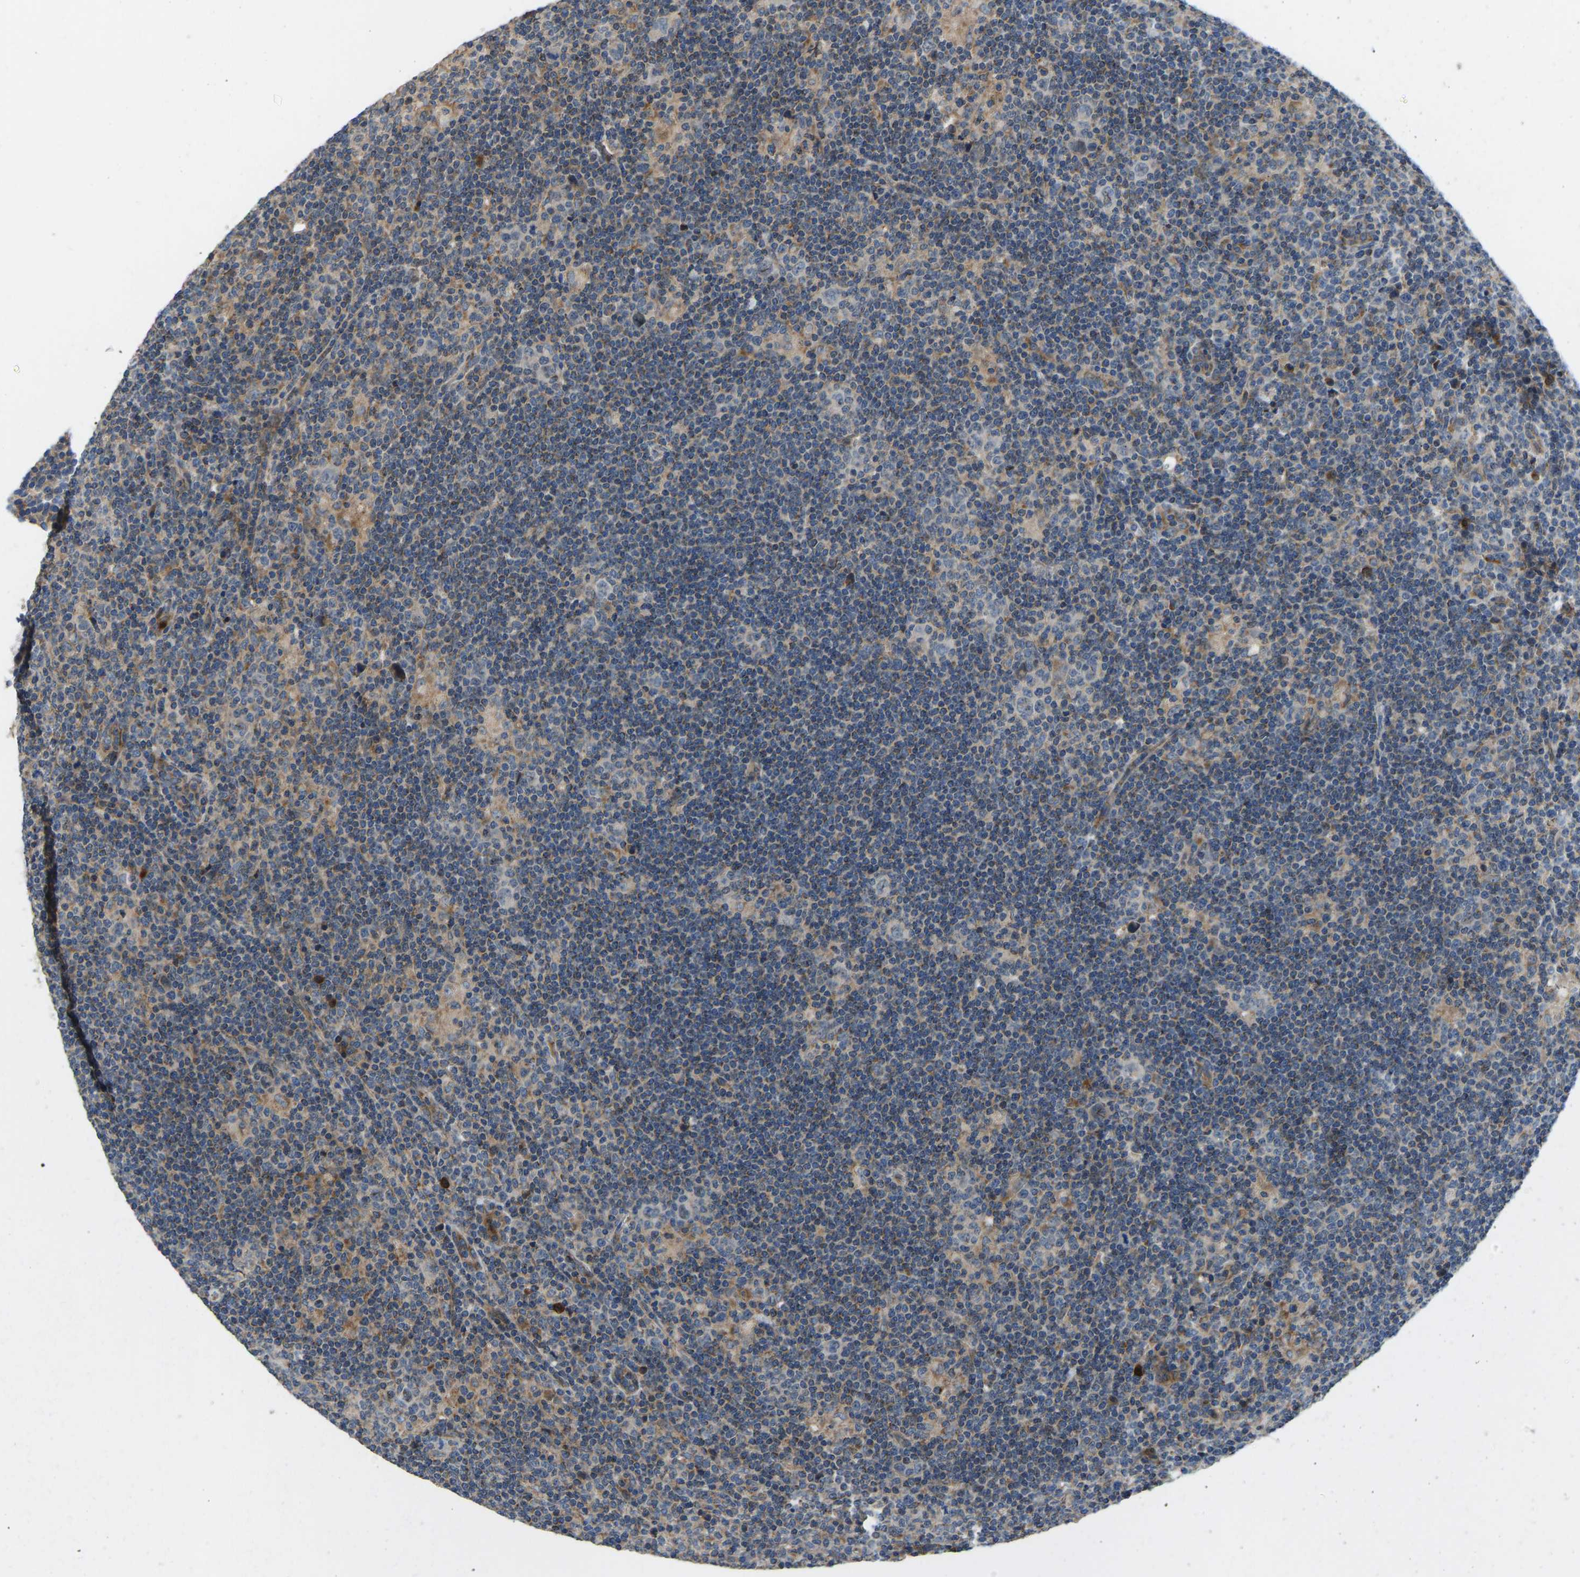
{"staining": {"intensity": "negative", "quantity": "none", "location": "none"}, "tissue": "lymphoma", "cell_type": "Tumor cells", "image_type": "cancer", "snomed": [{"axis": "morphology", "description": "Hodgkin's disease, NOS"}, {"axis": "topography", "description": "Lymph node"}], "caption": "The IHC photomicrograph has no significant expression in tumor cells of Hodgkin's disease tissue.", "gene": "RBP1", "patient": {"sex": "female", "age": 57}}